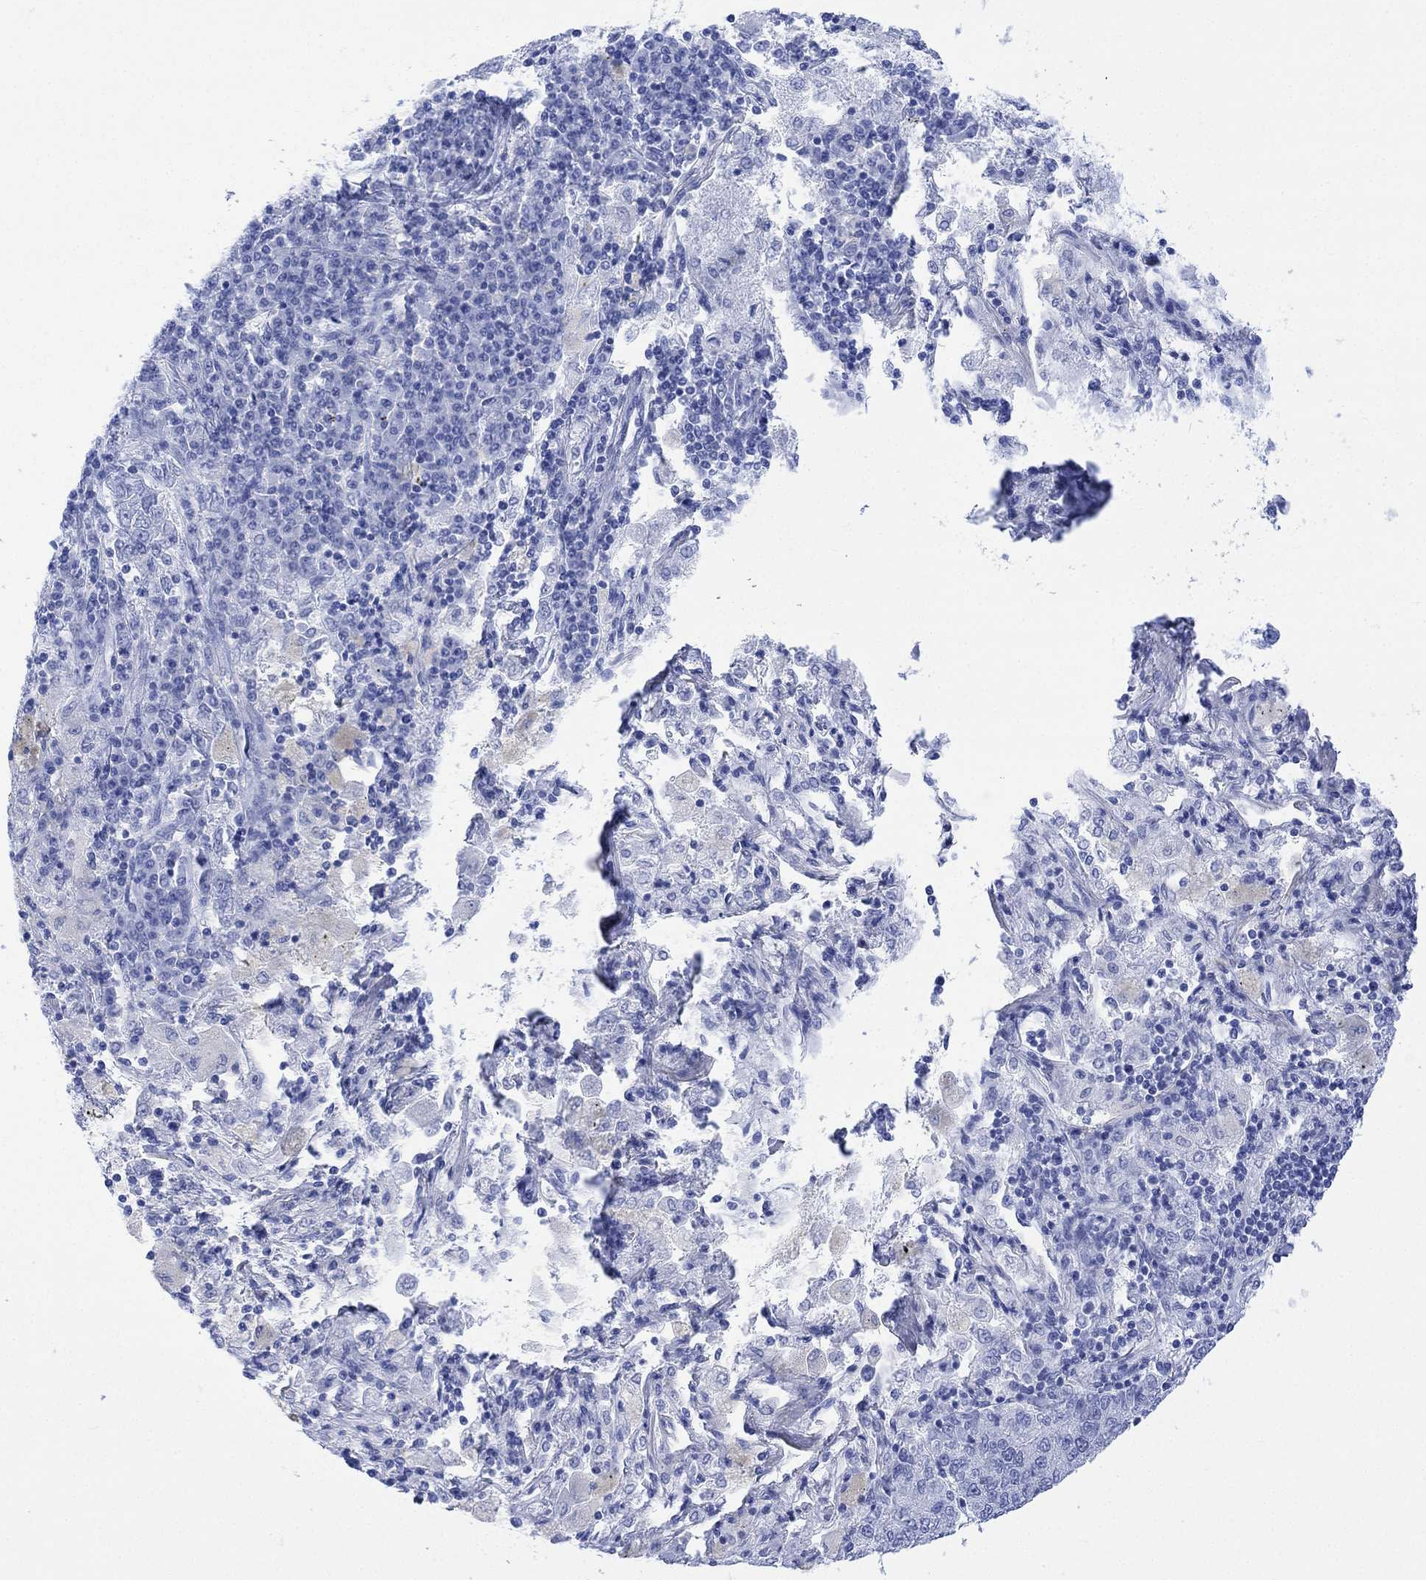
{"staining": {"intensity": "negative", "quantity": "none", "location": "none"}, "tissue": "lung cancer", "cell_type": "Tumor cells", "image_type": "cancer", "snomed": [{"axis": "morphology", "description": "Adenocarcinoma, NOS"}, {"axis": "topography", "description": "Lung"}], "caption": "Adenocarcinoma (lung) was stained to show a protein in brown. There is no significant positivity in tumor cells. Brightfield microscopy of IHC stained with DAB (3,3'-diaminobenzidine) (brown) and hematoxylin (blue), captured at high magnification.", "gene": "CELF4", "patient": {"sex": "male", "age": 49}}